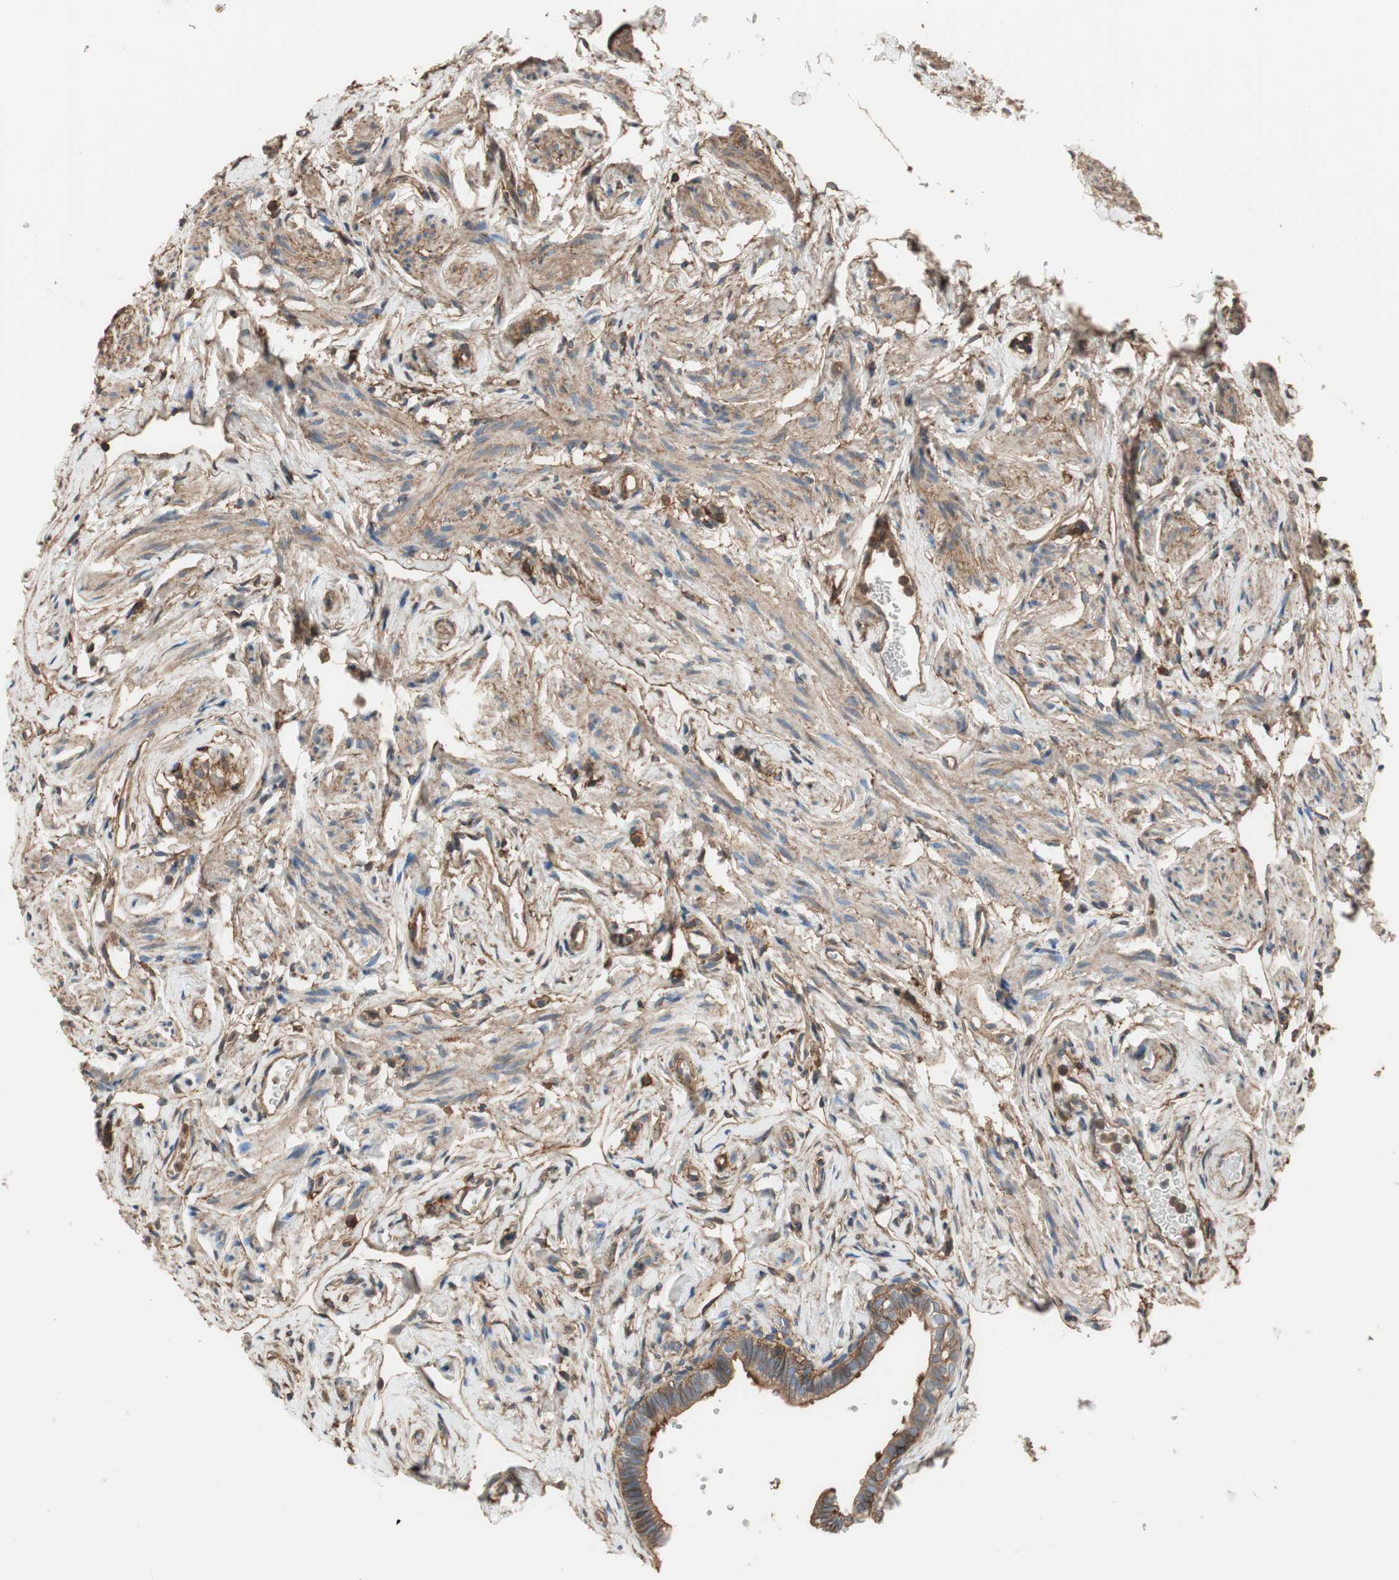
{"staining": {"intensity": "moderate", "quantity": "25%-75%", "location": "cytoplasmic/membranous"}, "tissue": "fallopian tube", "cell_type": "Glandular cells", "image_type": "normal", "snomed": [{"axis": "morphology", "description": "Normal tissue, NOS"}, {"axis": "topography", "description": "Fallopian tube"}], "caption": "About 25%-75% of glandular cells in benign fallopian tube display moderate cytoplasmic/membranous protein staining as visualized by brown immunohistochemical staining.", "gene": "IL1RL1", "patient": {"sex": "female", "age": 71}}